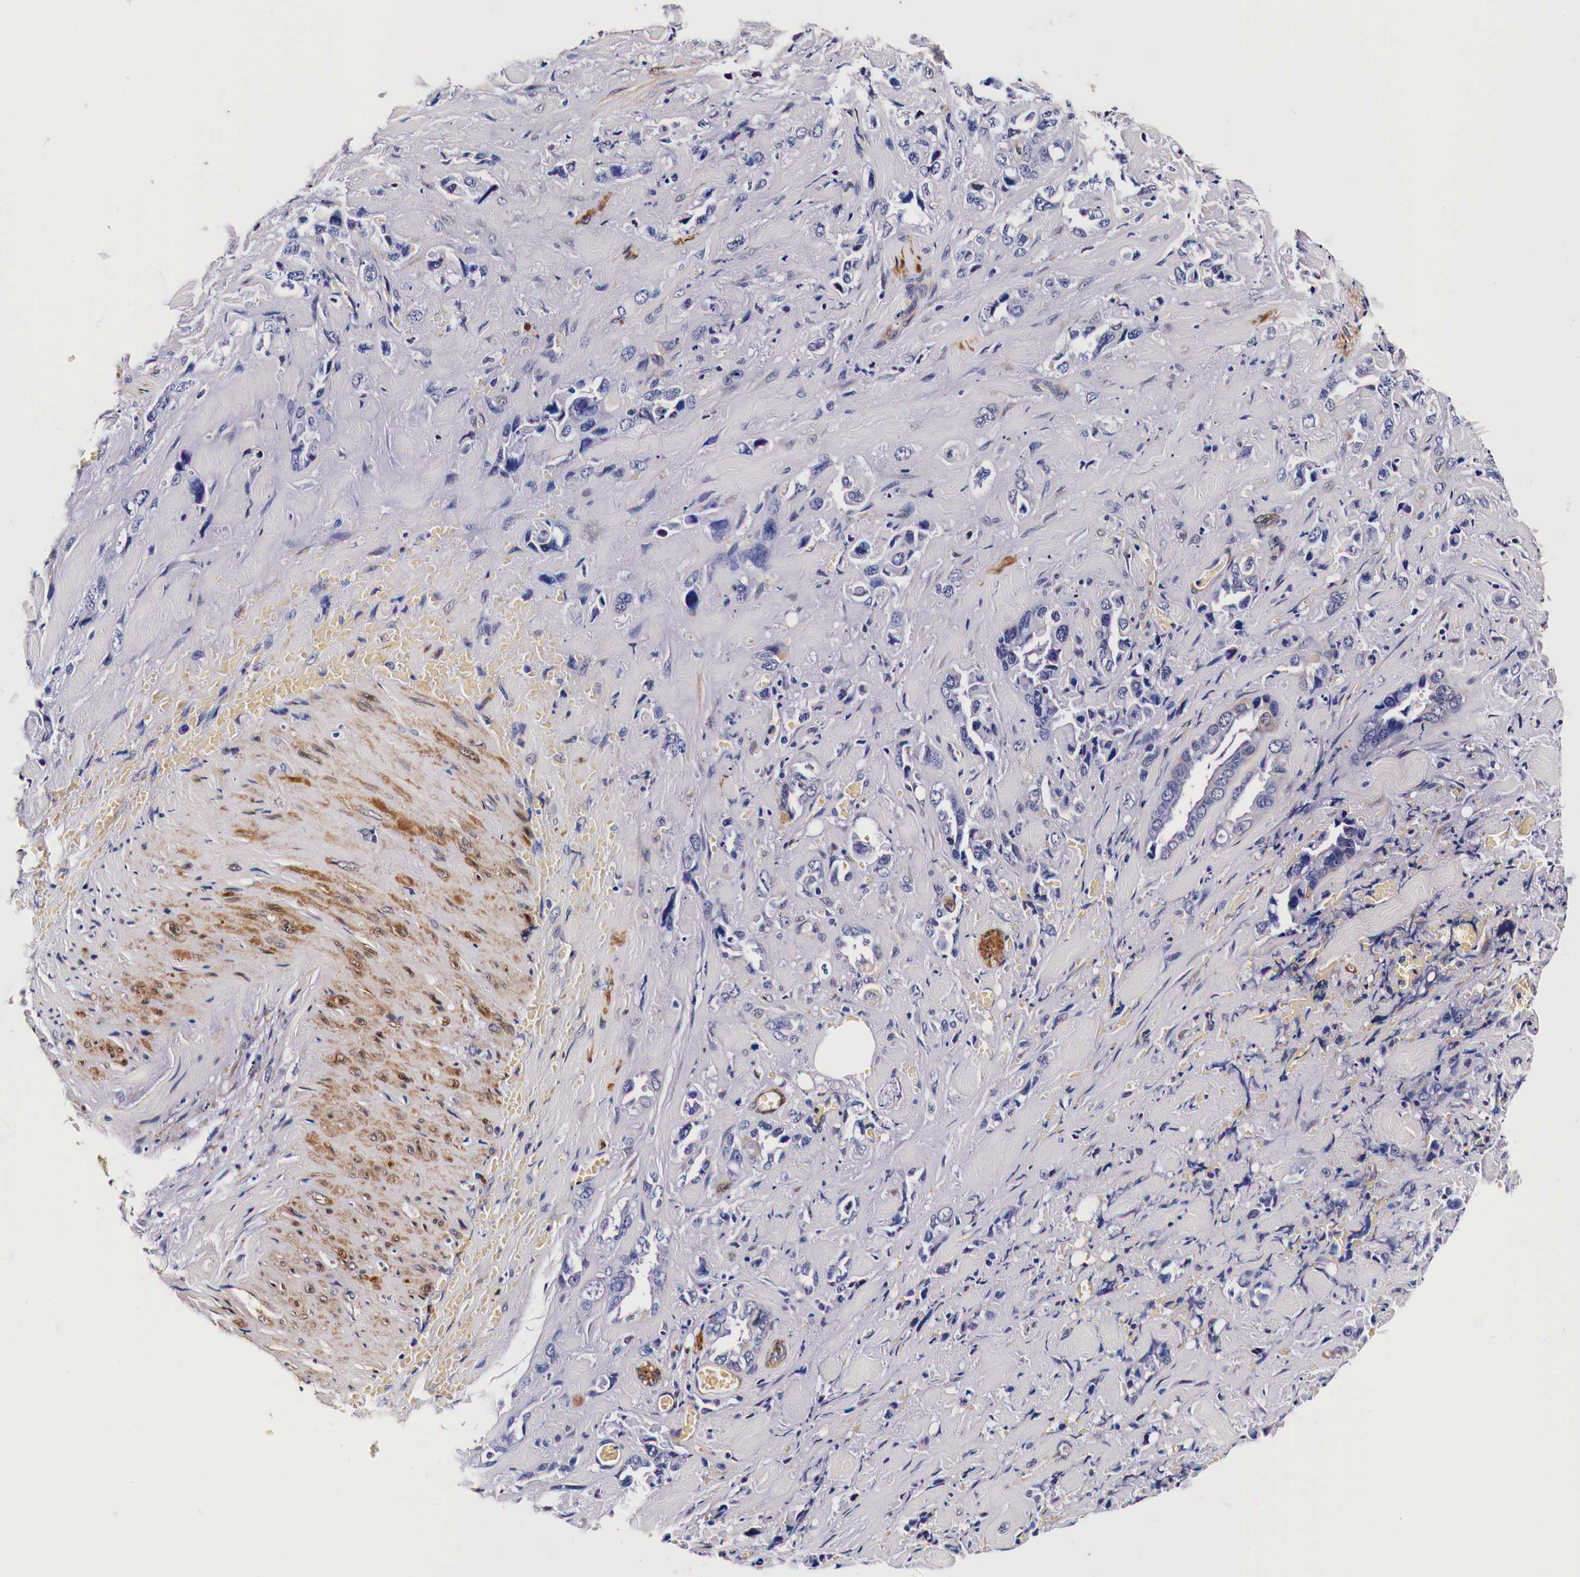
{"staining": {"intensity": "negative", "quantity": "none", "location": "none"}, "tissue": "pancreatic cancer", "cell_type": "Tumor cells", "image_type": "cancer", "snomed": [{"axis": "morphology", "description": "Adenocarcinoma, NOS"}, {"axis": "topography", "description": "Pancreas"}], "caption": "A histopathology image of human adenocarcinoma (pancreatic) is negative for staining in tumor cells.", "gene": "HSPB1", "patient": {"sex": "male", "age": 69}}